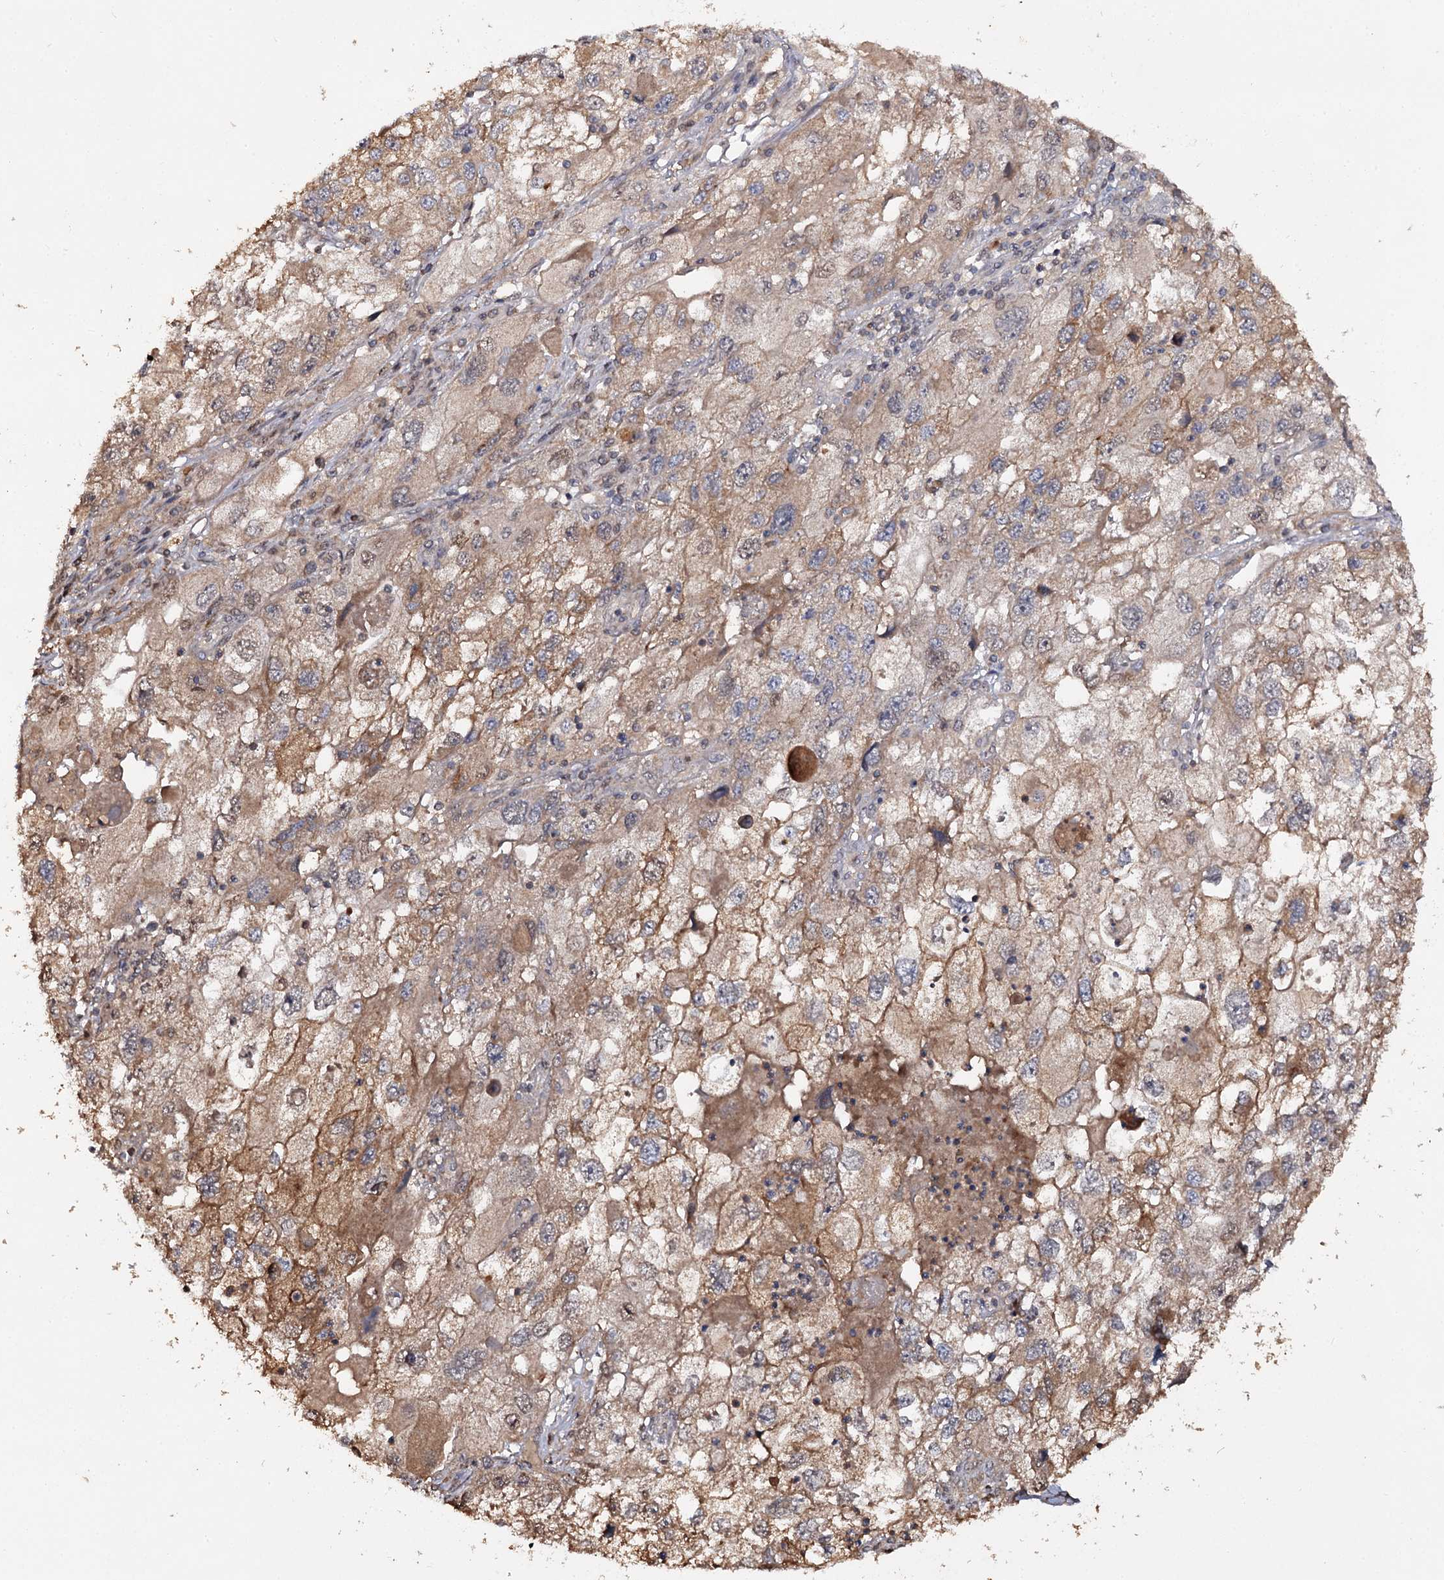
{"staining": {"intensity": "moderate", "quantity": ">75%", "location": "cytoplasmic/membranous"}, "tissue": "endometrial cancer", "cell_type": "Tumor cells", "image_type": "cancer", "snomed": [{"axis": "morphology", "description": "Adenocarcinoma, NOS"}, {"axis": "topography", "description": "Endometrium"}], "caption": "Adenocarcinoma (endometrial) stained with immunohistochemistry reveals moderate cytoplasmic/membranous positivity in approximately >75% of tumor cells.", "gene": "ARL13A", "patient": {"sex": "female", "age": 49}}